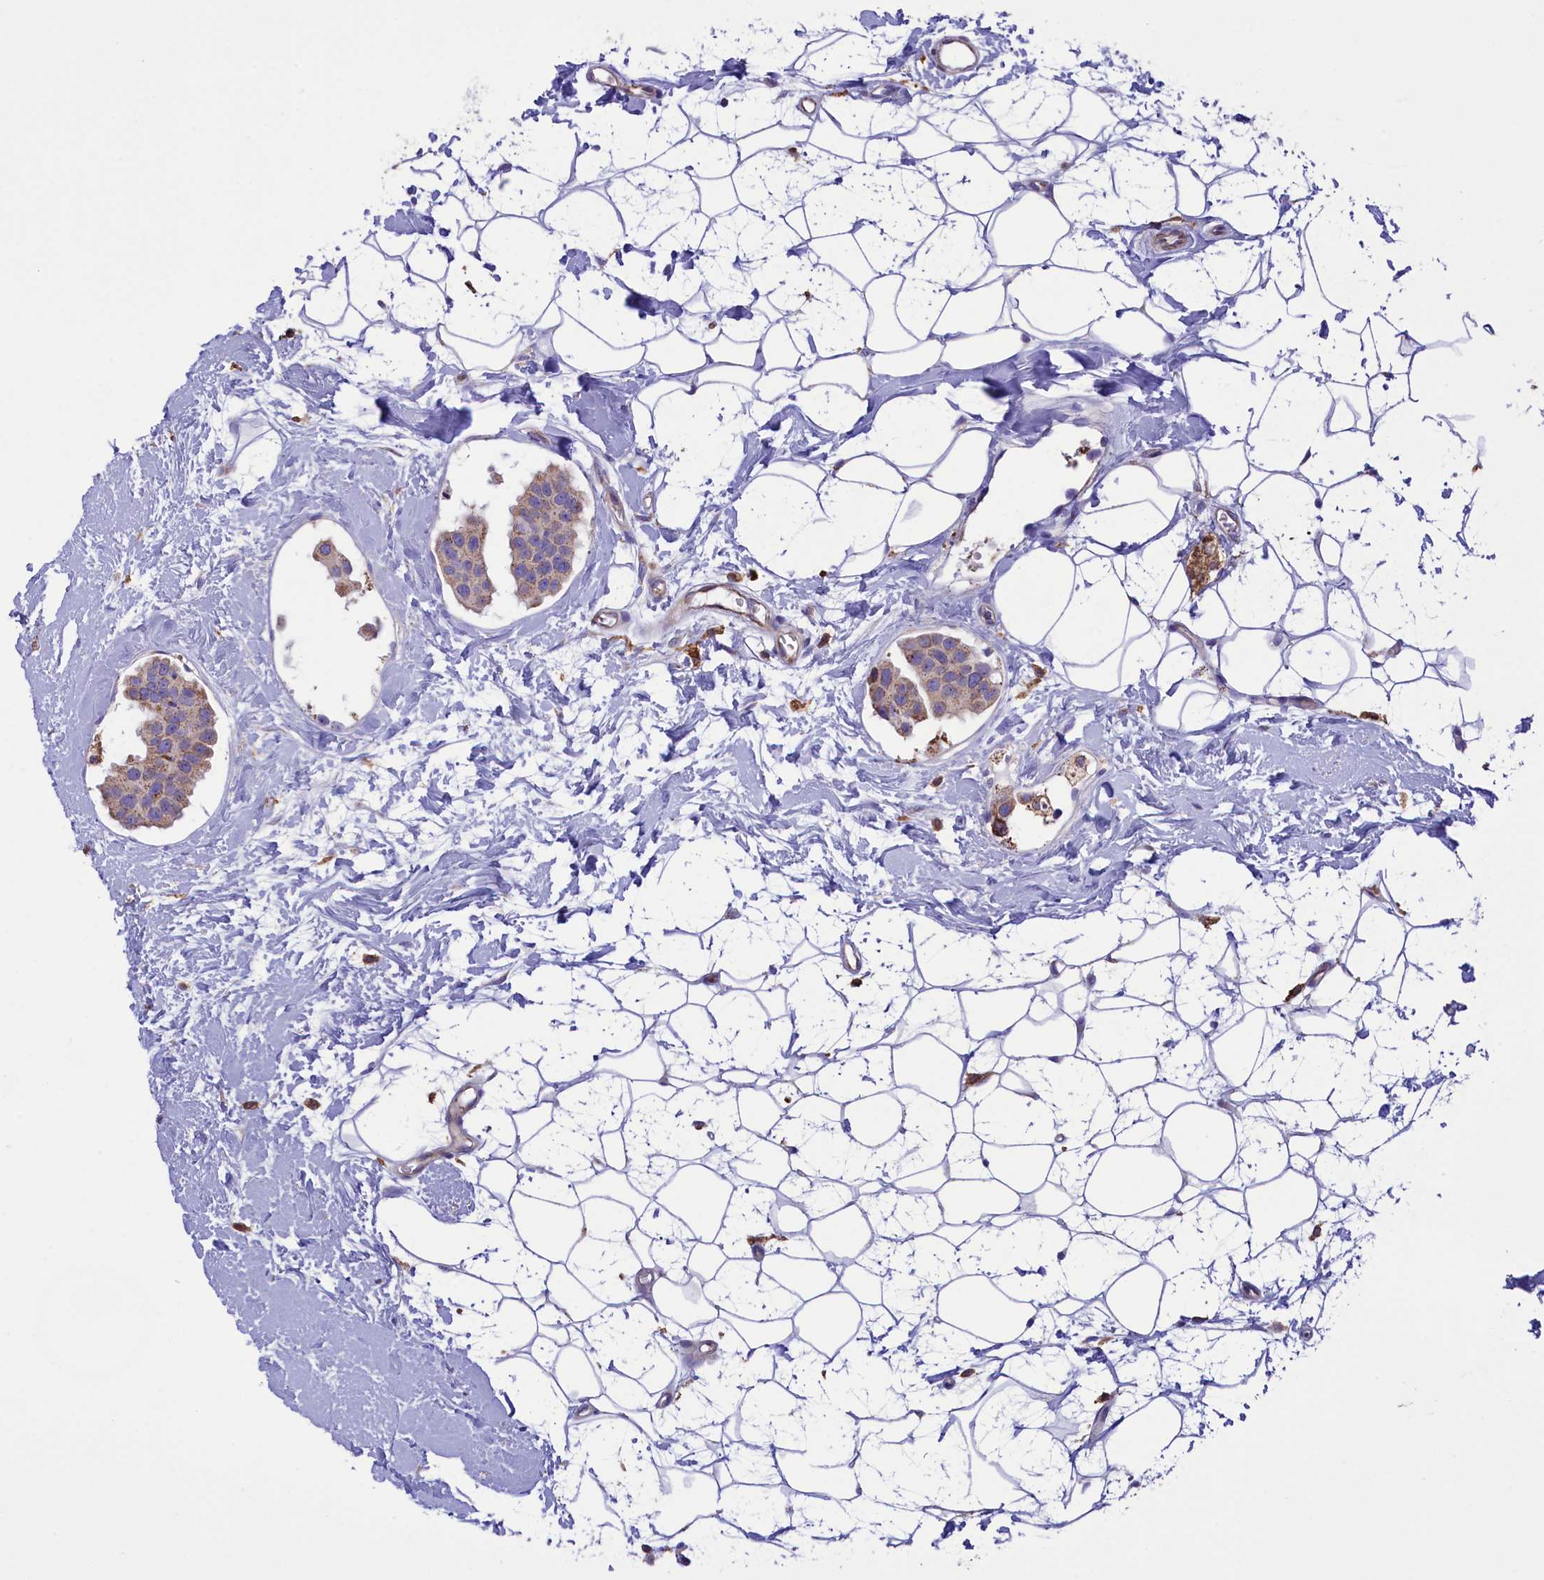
{"staining": {"intensity": "weak", "quantity": "25%-75%", "location": "cytoplasmic/membranous"}, "tissue": "breast cancer", "cell_type": "Tumor cells", "image_type": "cancer", "snomed": [{"axis": "morphology", "description": "Normal tissue, NOS"}, {"axis": "morphology", "description": "Duct carcinoma"}, {"axis": "topography", "description": "Breast"}], "caption": "This is an image of immunohistochemistry (IHC) staining of breast cancer, which shows weak expression in the cytoplasmic/membranous of tumor cells.", "gene": "CORO7-PAM16", "patient": {"sex": "female", "age": 39}}